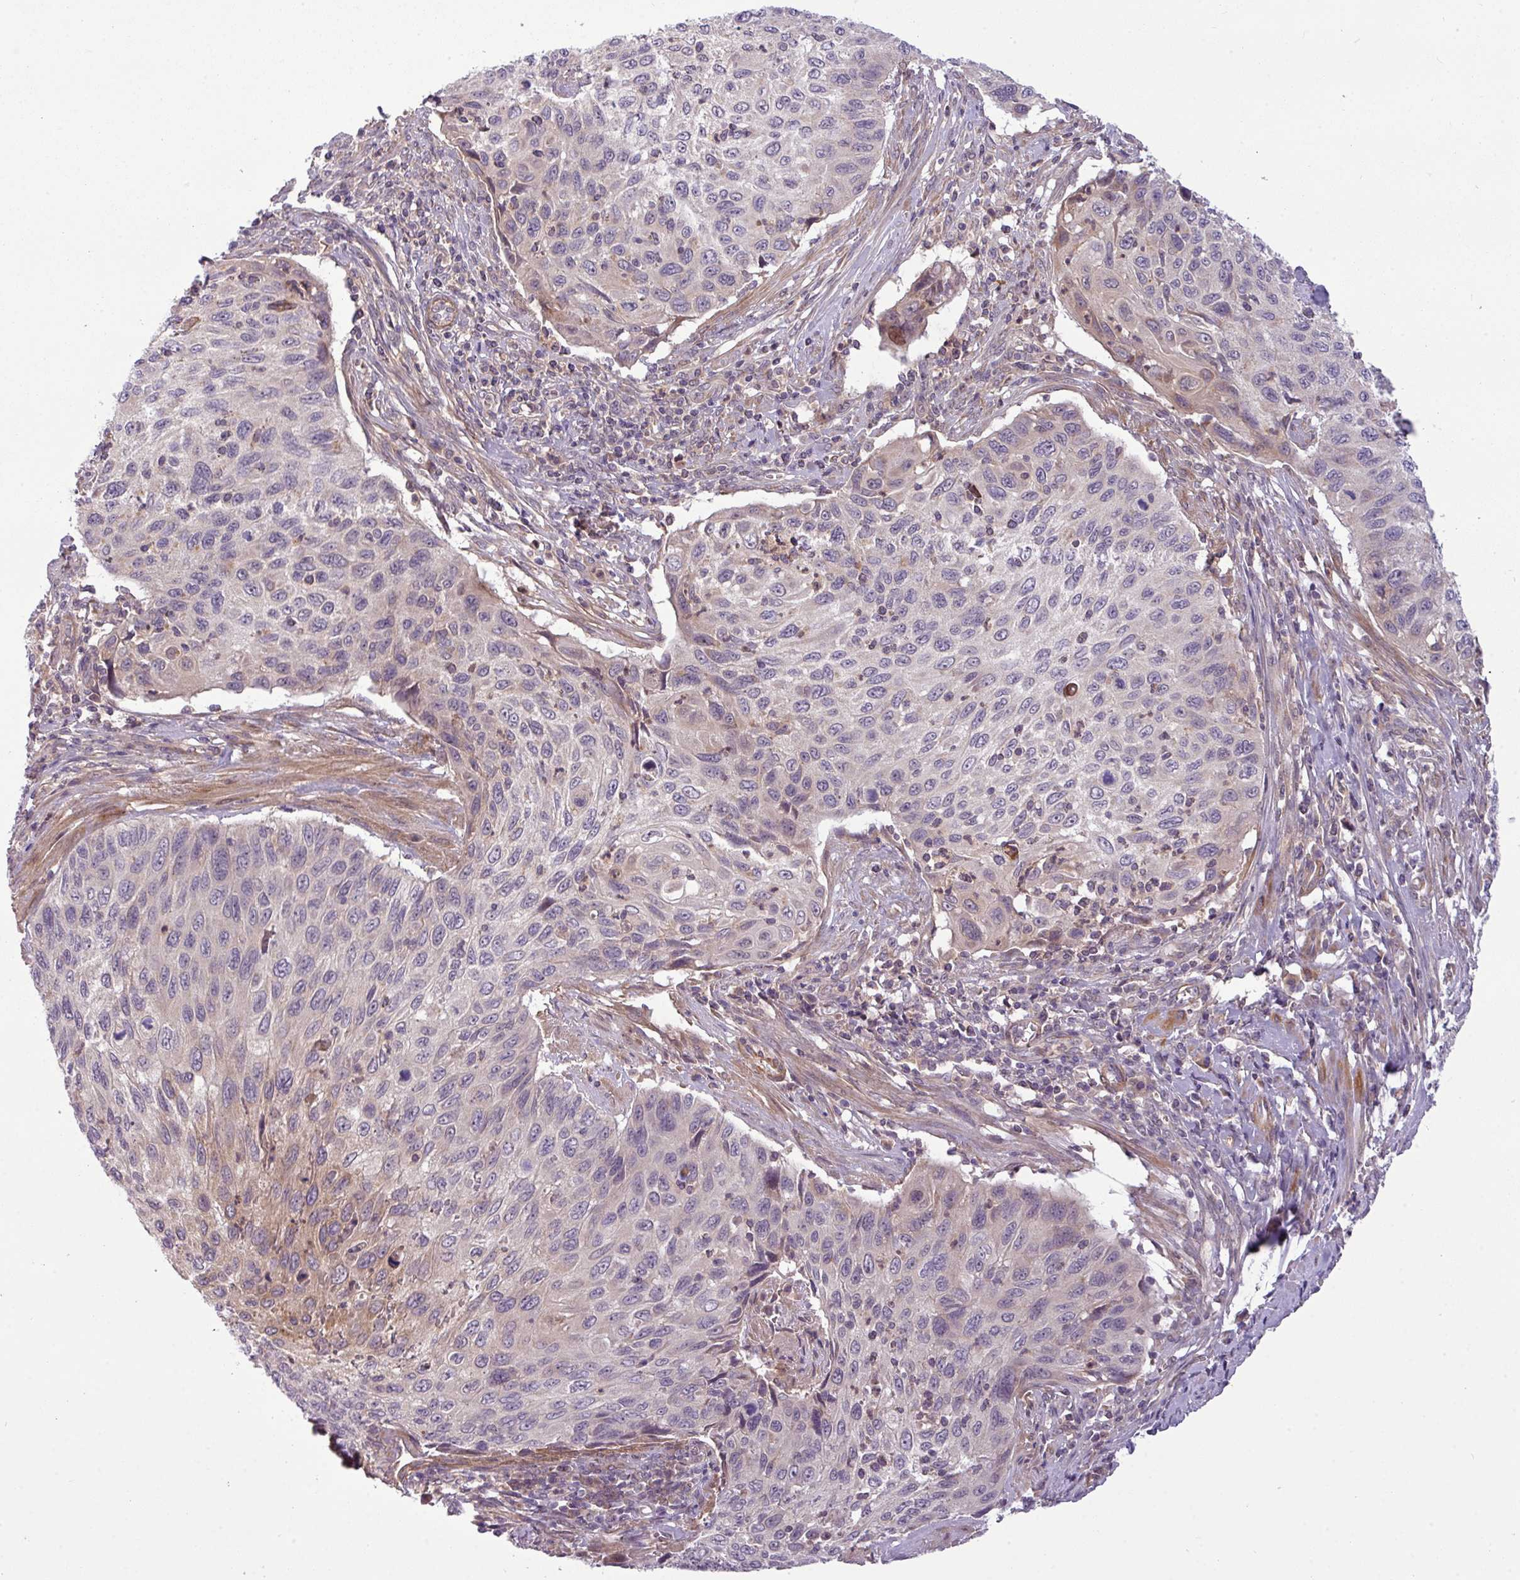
{"staining": {"intensity": "weak", "quantity": "<25%", "location": "cytoplasmic/membranous"}, "tissue": "cervical cancer", "cell_type": "Tumor cells", "image_type": "cancer", "snomed": [{"axis": "morphology", "description": "Squamous cell carcinoma, NOS"}, {"axis": "topography", "description": "Cervix"}], "caption": "Human squamous cell carcinoma (cervical) stained for a protein using immunohistochemistry shows no staining in tumor cells.", "gene": "ZNF35", "patient": {"sex": "female", "age": 70}}